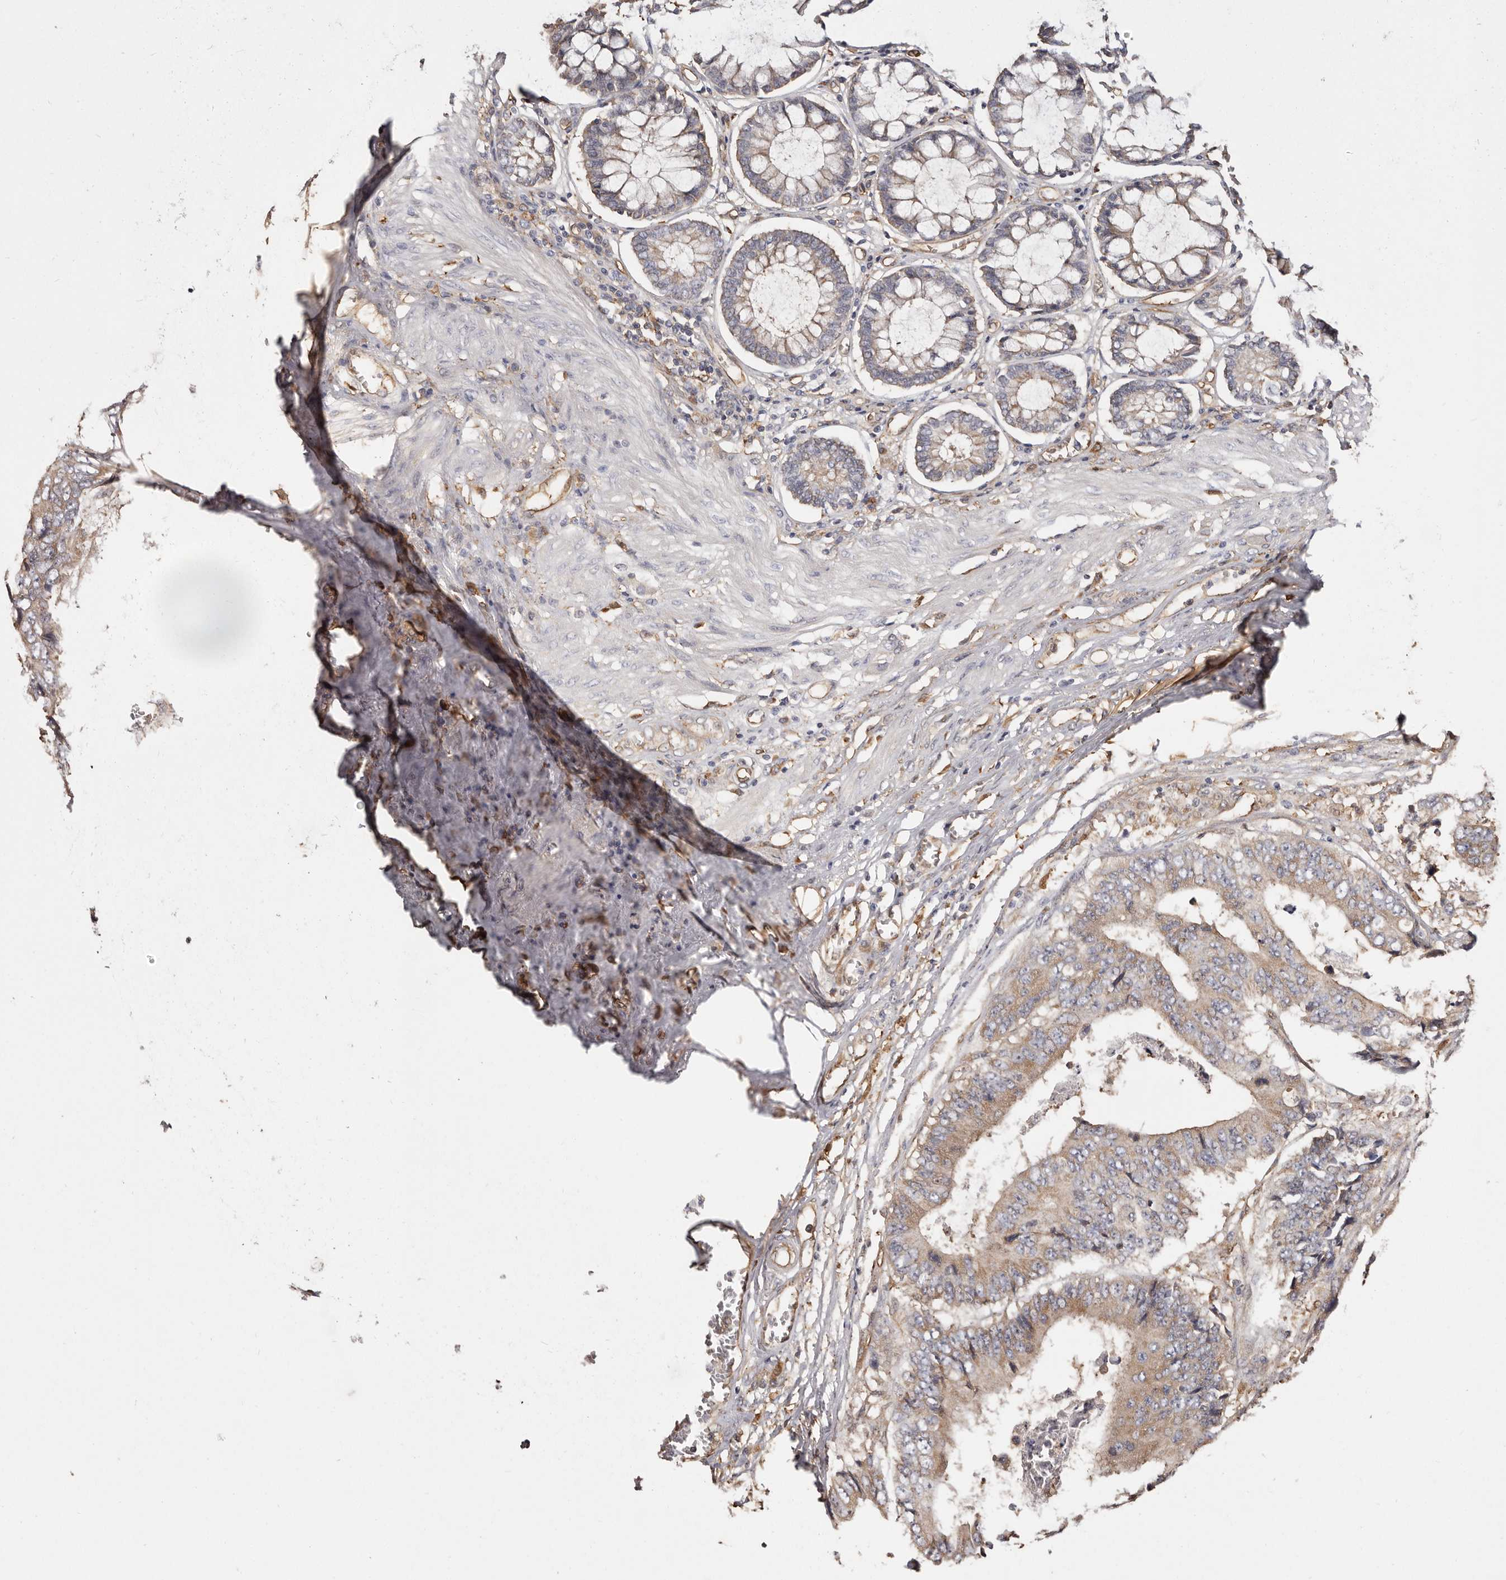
{"staining": {"intensity": "weak", "quantity": ">75%", "location": "cytoplasmic/membranous"}, "tissue": "colorectal cancer", "cell_type": "Tumor cells", "image_type": "cancer", "snomed": [{"axis": "morphology", "description": "Adenocarcinoma, NOS"}, {"axis": "topography", "description": "Rectum"}], "caption": "Weak cytoplasmic/membranous protein positivity is seen in about >75% of tumor cells in colorectal cancer (adenocarcinoma).", "gene": "LAP3", "patient": {"sex": "male", "age": 84}}